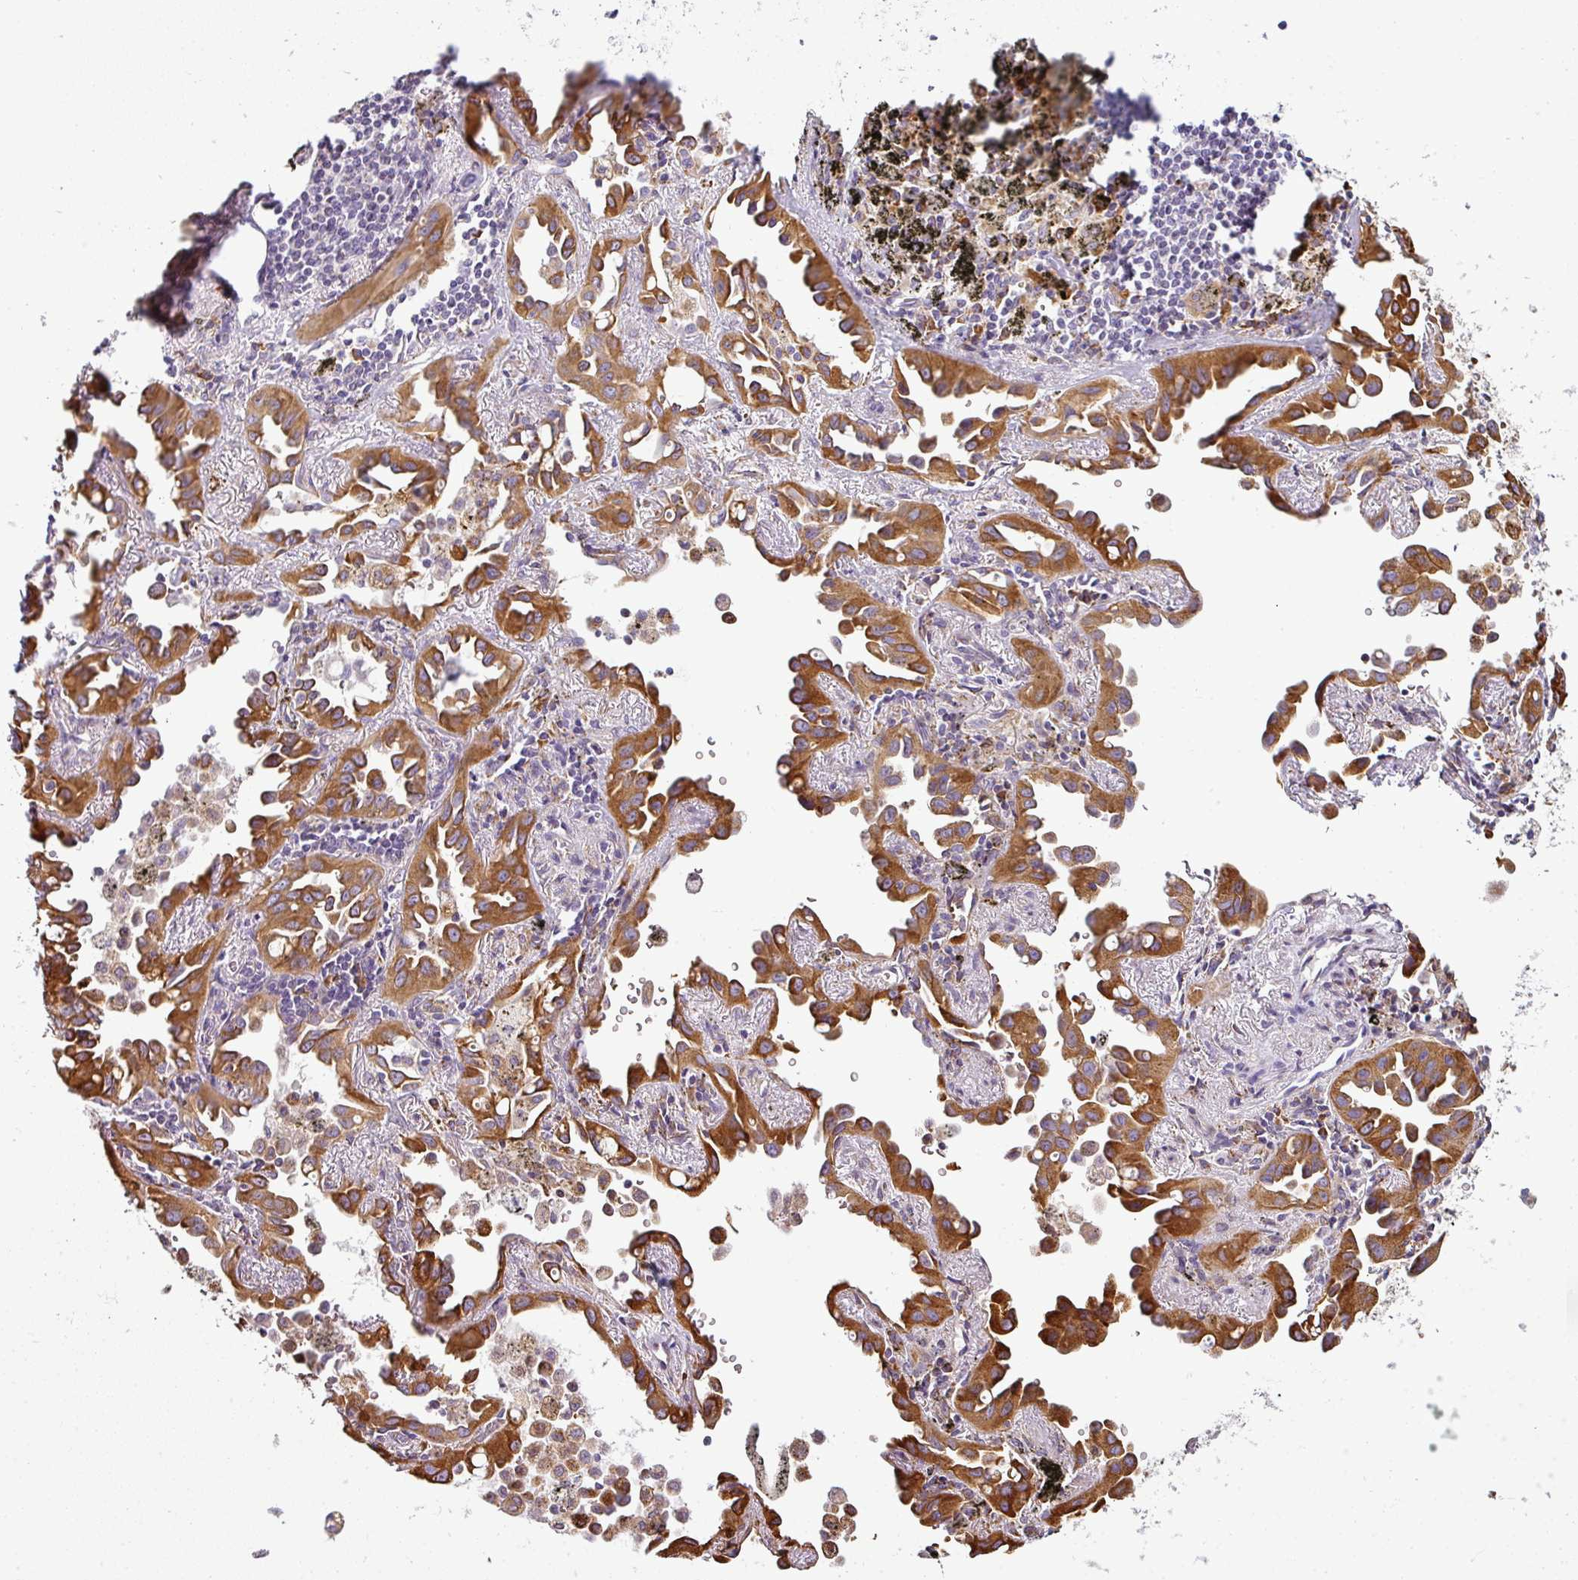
{"staining": {"intensity": "strong", "quantity": ">75%", "location": "cytoplasmic/membranous"}, "tissue": "lung cancer", "cell_type": "Tumor cells", "image_type": "cancer", "snomed": [{"axis": "morphology", "description": "Adenocarcinoma, NOS"}, {"axis": "topography", "description": "Lung"}], "caption": "Human adenocarcinoma (lung) stained with a brown dye displays strong cytoplasmic/membranous positive staining in approximately >75% of tumor cells.", "gene": "ANKRD18A", "patient": {"sex": "male", "age": 68}}